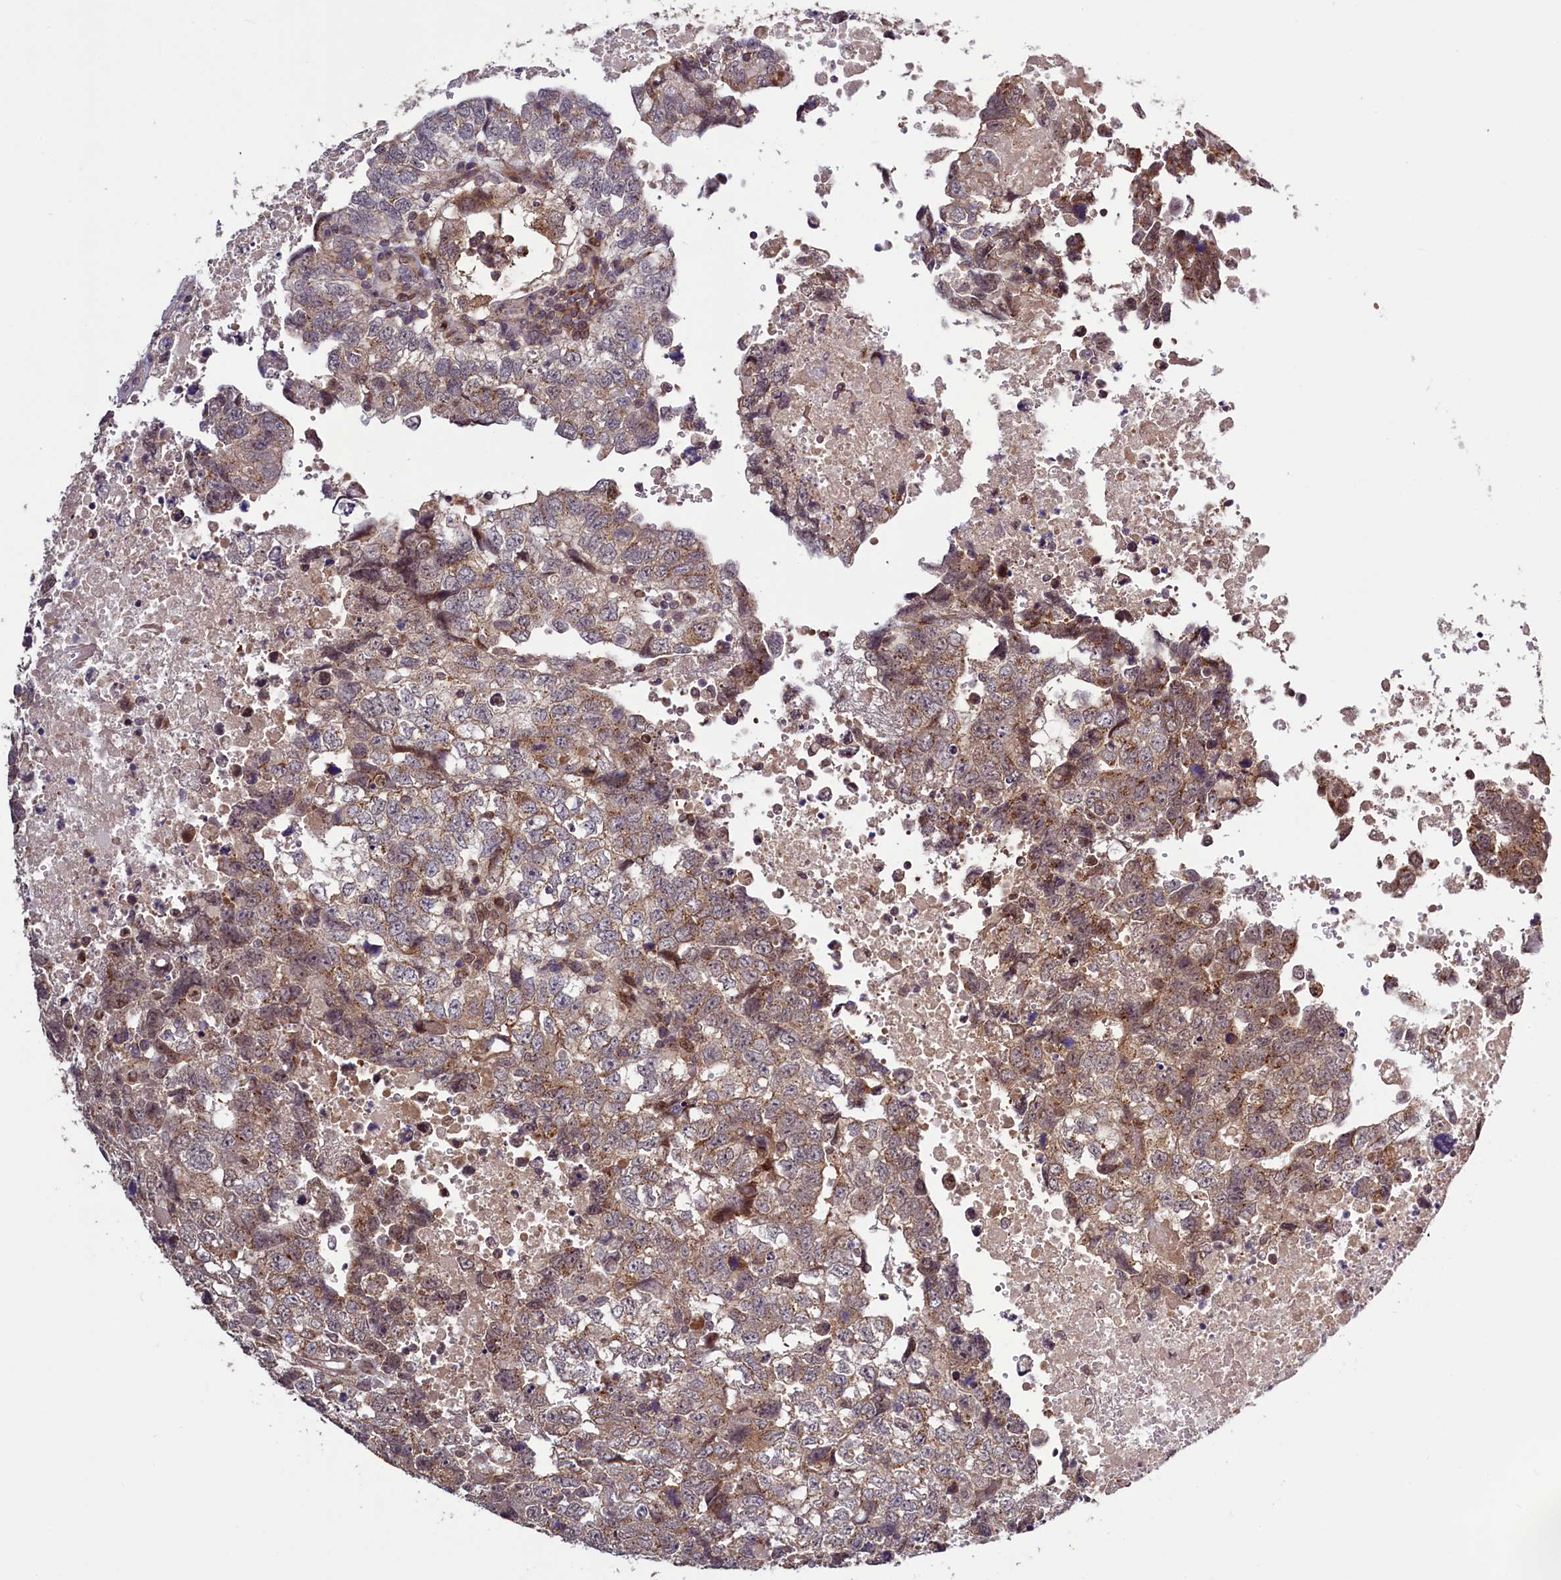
{"staining": {"intensity": "weak", "quantity": ">75%", "location": "cytoplasmic/membranous"}, "tissue": "testis cancer", "cell_type": "Tumor cells", "image_type": "cancer", "snomed": [{"axis": "morphology", "description": "Carcinoma, Embryonal, NOS"}, {"axis": "topography", "description": "Testis"}], "caption": "Tumor cells reveal low levels of weak cytoplasmic/membranous expression in about >75% of cells in testis embryonal carcinoma. (Stains: DAB in brown, nuclei in blue, Microscopy: brightfield microscopy at high magnification).", "gene": "SEC24C", "patient": {"sex": "male", "age": 37}}